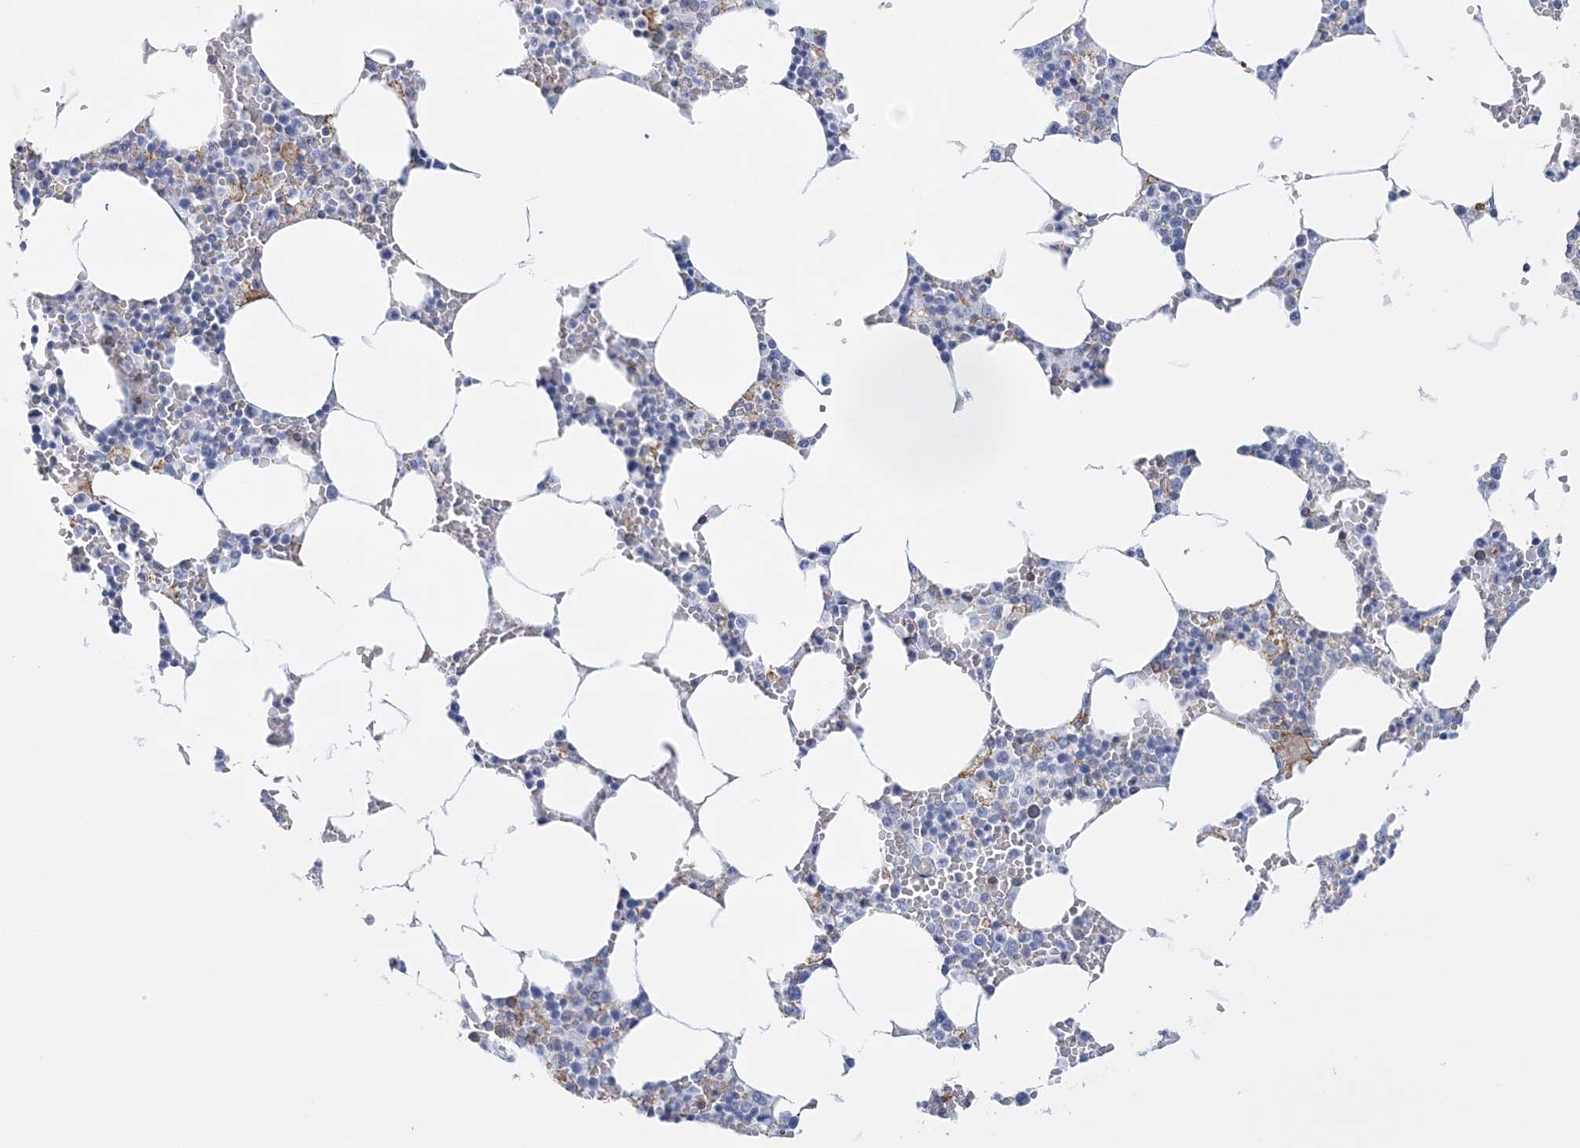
{"staining": {"intensity": "weak", "quantity": "<25%", "location": "cytoplasmic/membranous"}, "tissue": "bone marrow", "cell_type": "Hematopoietic cells", "image_type": "normal", "snomed": [{"axis": "morphology", "description": "Normal tissue, NOS"}, {"axis": "topography", "description": "Bone marrow"}], "caption": "An IHC histopathology image of unremarkable bone marrow is shown. There is no staining in hematopoietic cells of bone marrow. Nuclei are stained in blue.", "gene": "C11orf21", "patient": {"sex": "male", "age": 70}}